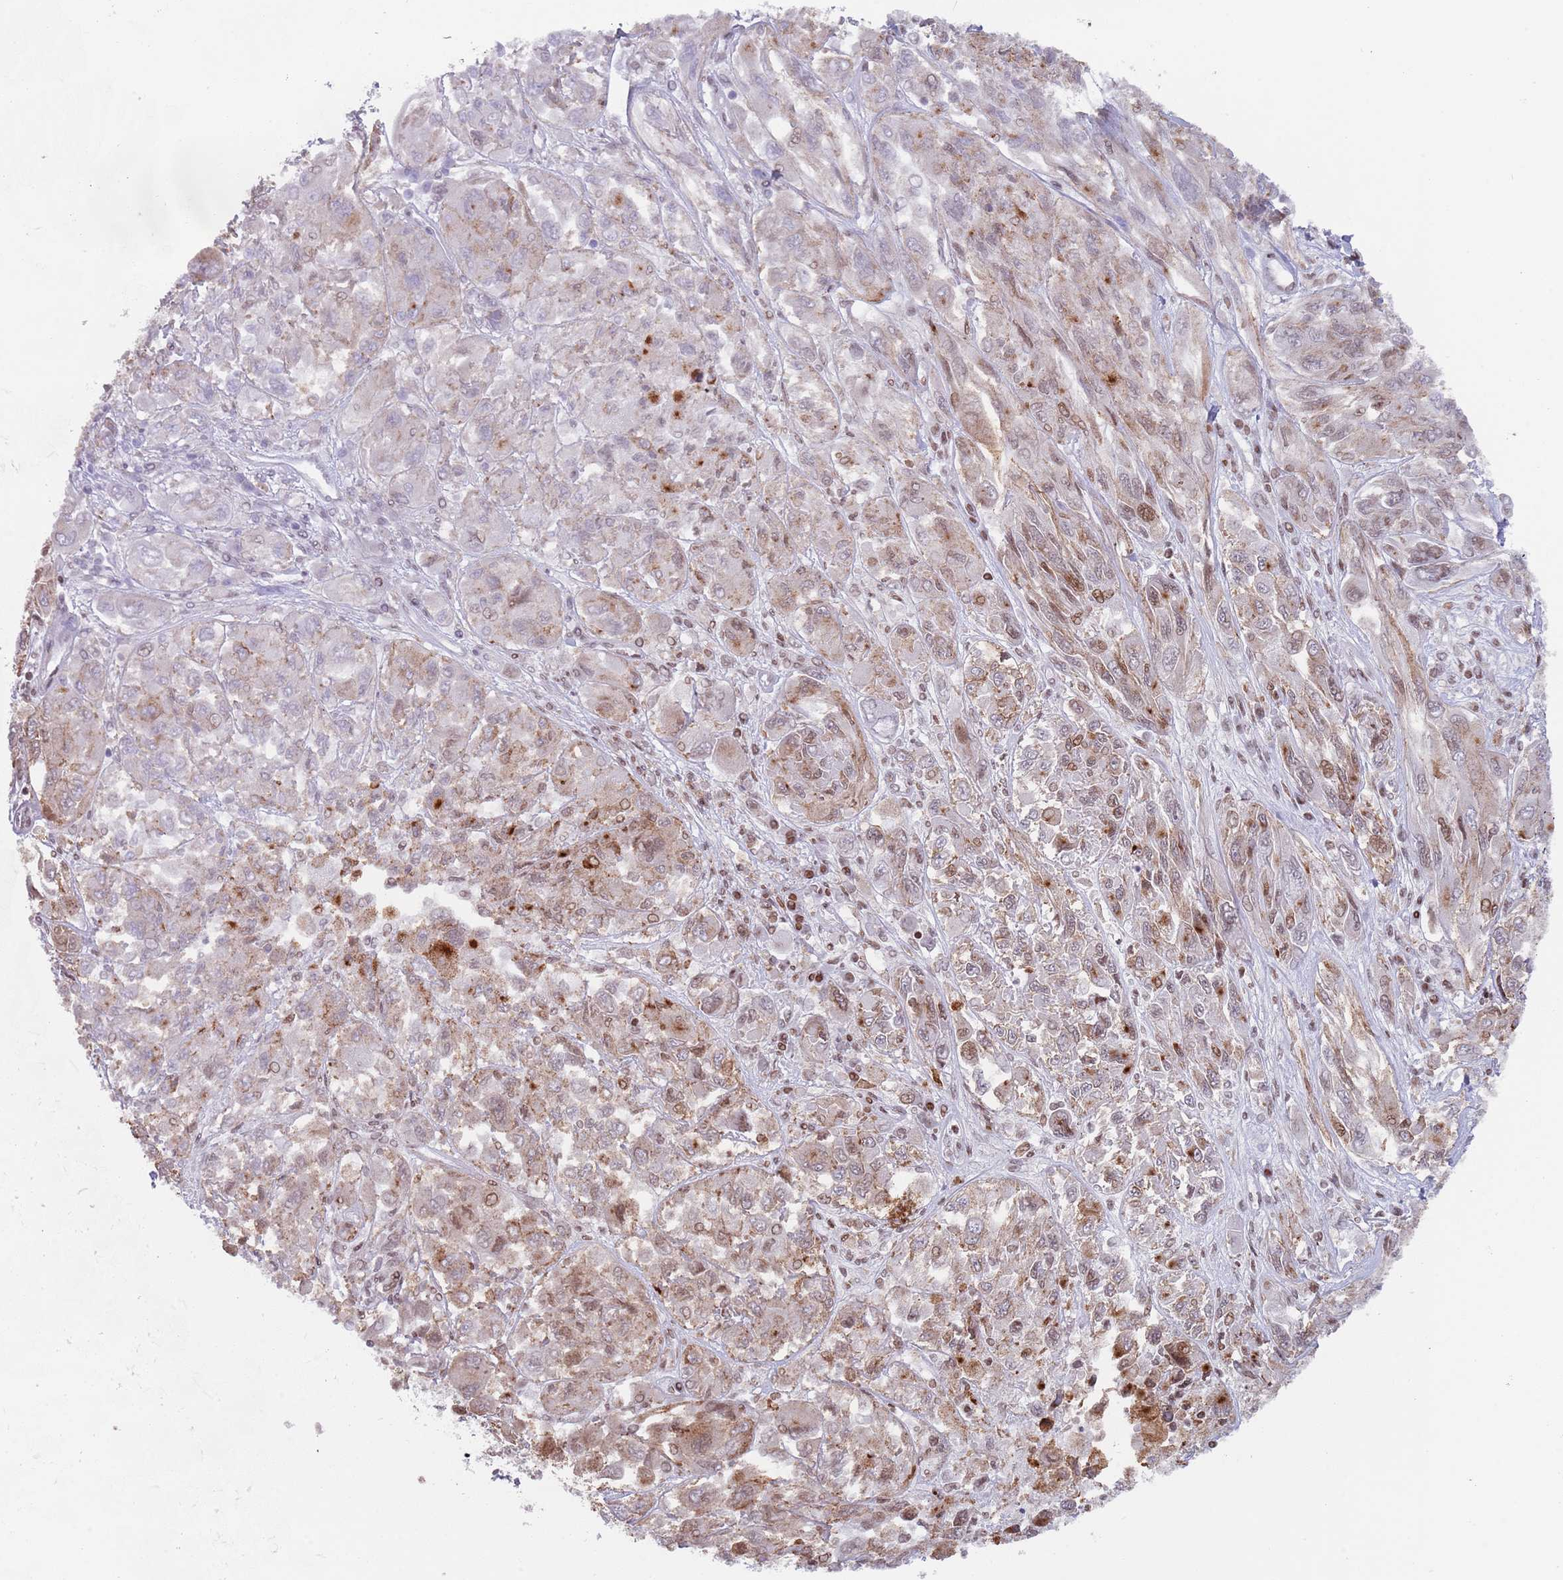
{"staining": {"intensity": "moderate", "quantity": "25%-75%", "location": "cytoplasmic/membranous,nuclear"}, "tissue": "melanoma", "cell_type": "Tumor cells", "image_type": "cancer", "snomed": [{"axis": "morphology", "description": "Malignant melanoma, NOS"}, {"axis": "topography", "description": "Skin"}], "caption": "Tumor cells show medium levels of moderate cytoplasmic/membranous and nuclear positivity in approximately 25%-75% of cells in human malignant melanoma.", "gene": "HDAC8", "patient": {"sex": "female", "age": 91}}